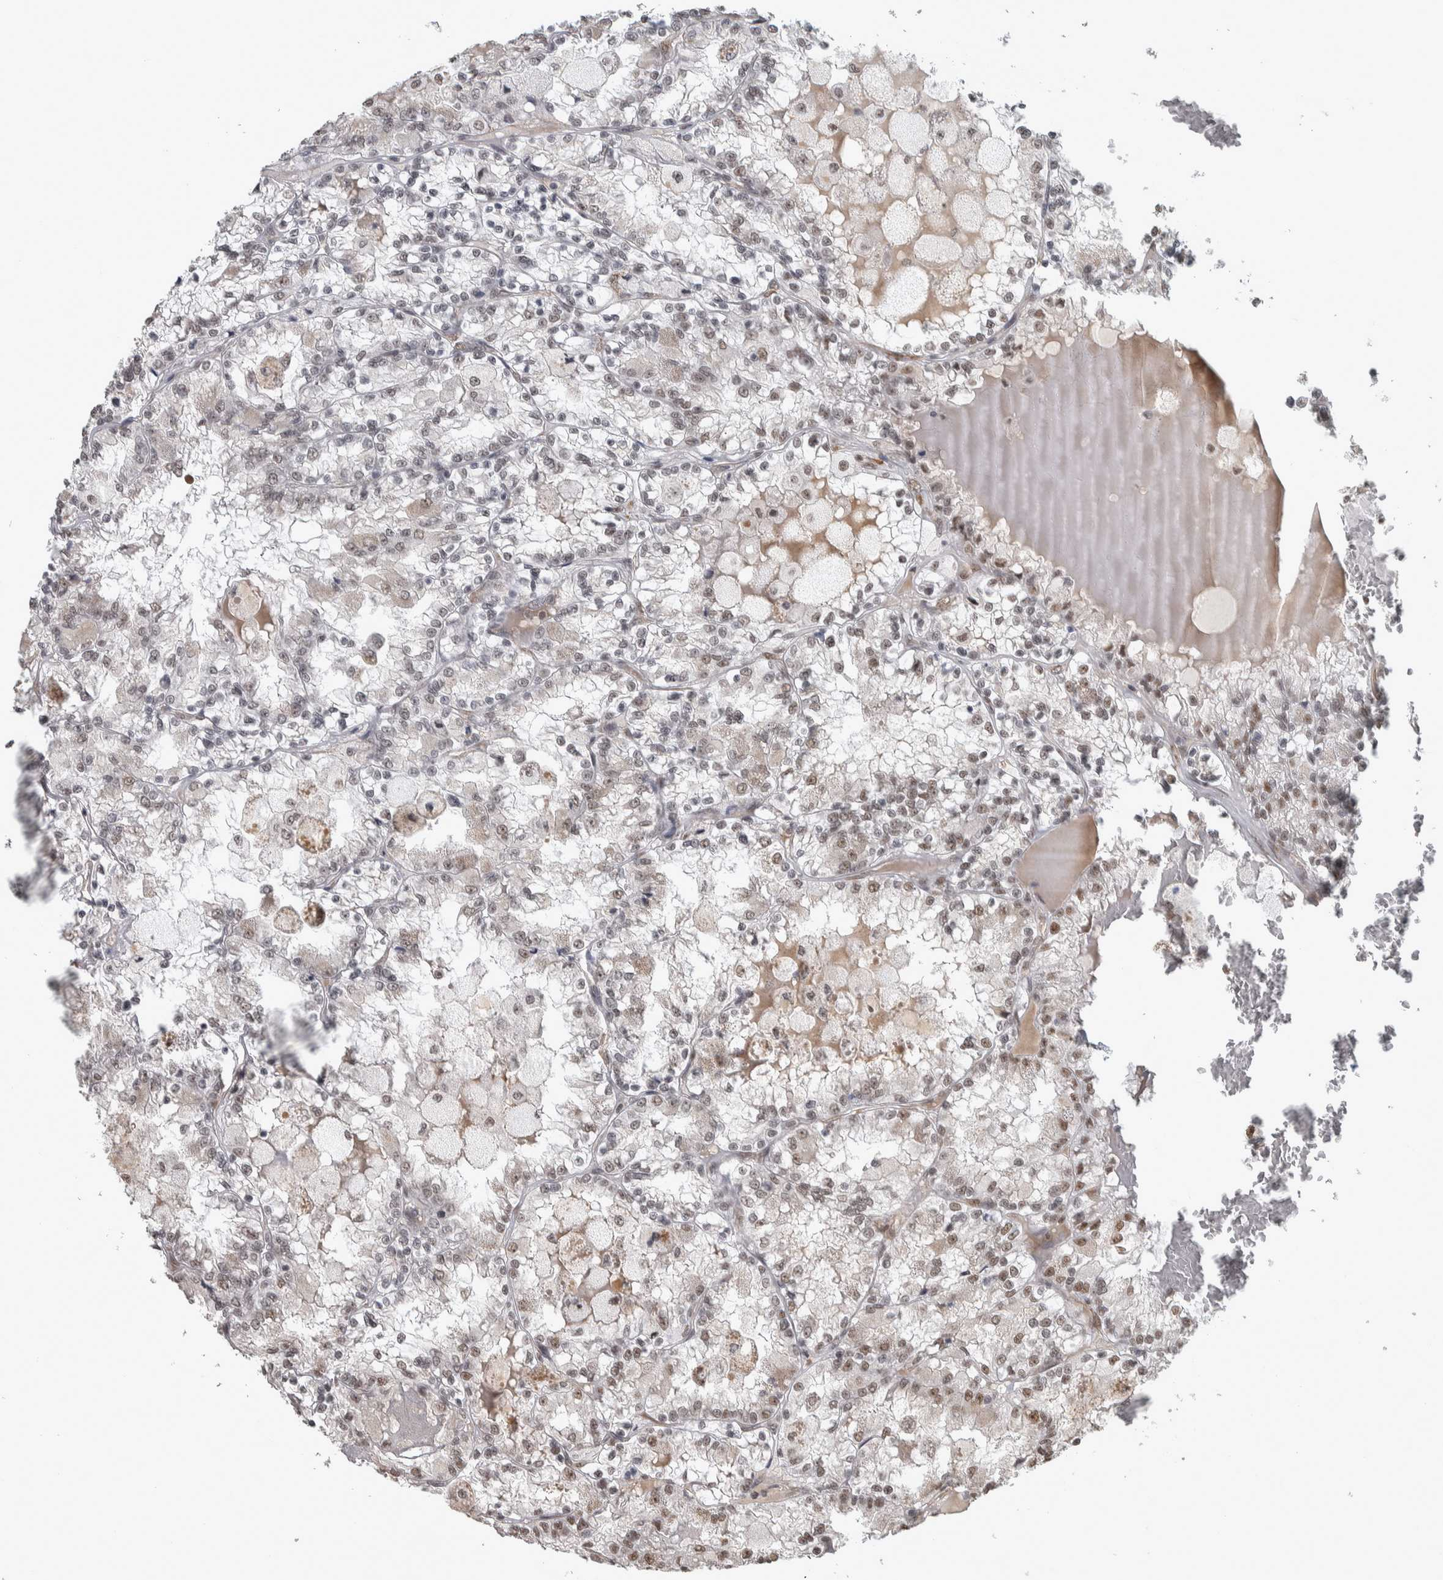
{"staining": {"intensity": "weak", "quantity": "25%-75%", "location": "nuclear"}, "tissue": "renal cancer", "cell_type": "Tumor cells", "image_type": "cancer", "snomed": [{"axis": "morphology", "description": "Adenocarcinoma, NOS"}, {"axis": "topography", "description": "Kidney"}], "caption": "Immunohistochemical staining of adenocarcinoma (renal) displays low levels of weak nuclear staining in about 25%-75% of tumor cells.", "gene": "DDX42", "patient": {"sex": "female", "age": 56}}